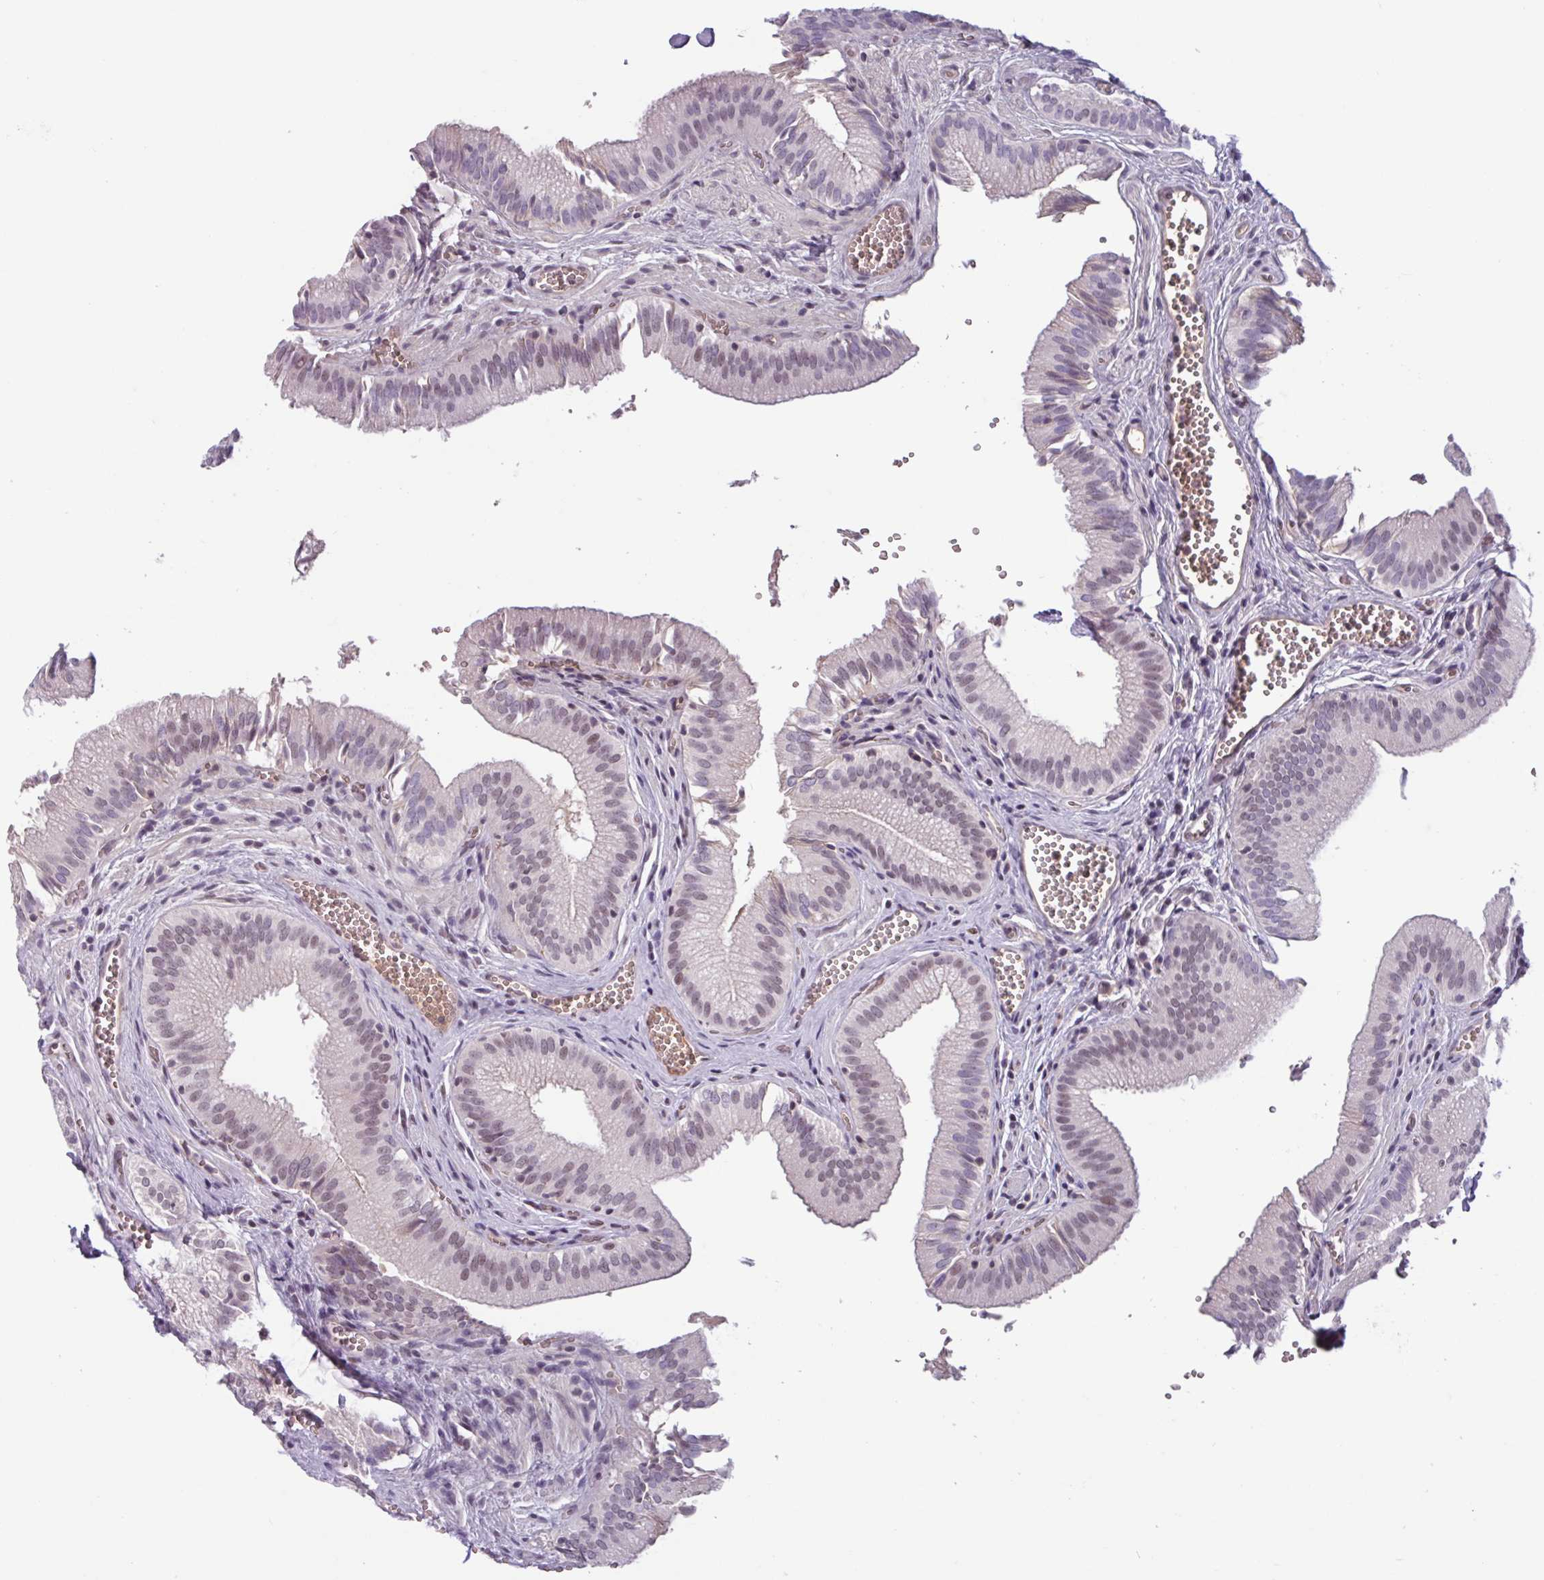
{"staining": {"intensity": "negative", "quantity": "none", "location": "none"}, "tissue": "gallbladder", "cell_type": "Glandular cells", "image_type": "normal", "snomed": [{"axis": "morphology", "description": "Normal tissue, NOS"}, {"axis": "topography", "description": "Gallbladder"}, {"axis": "topography", "description": "Peripheral nerve tissue"}], "caption": "Immunohistochemistry (IHC) of benign gallbladder demonstrates no positivity in glandular cells.", "gene": "ZNF575", "patient": {"sex": "male", "age": 17}}